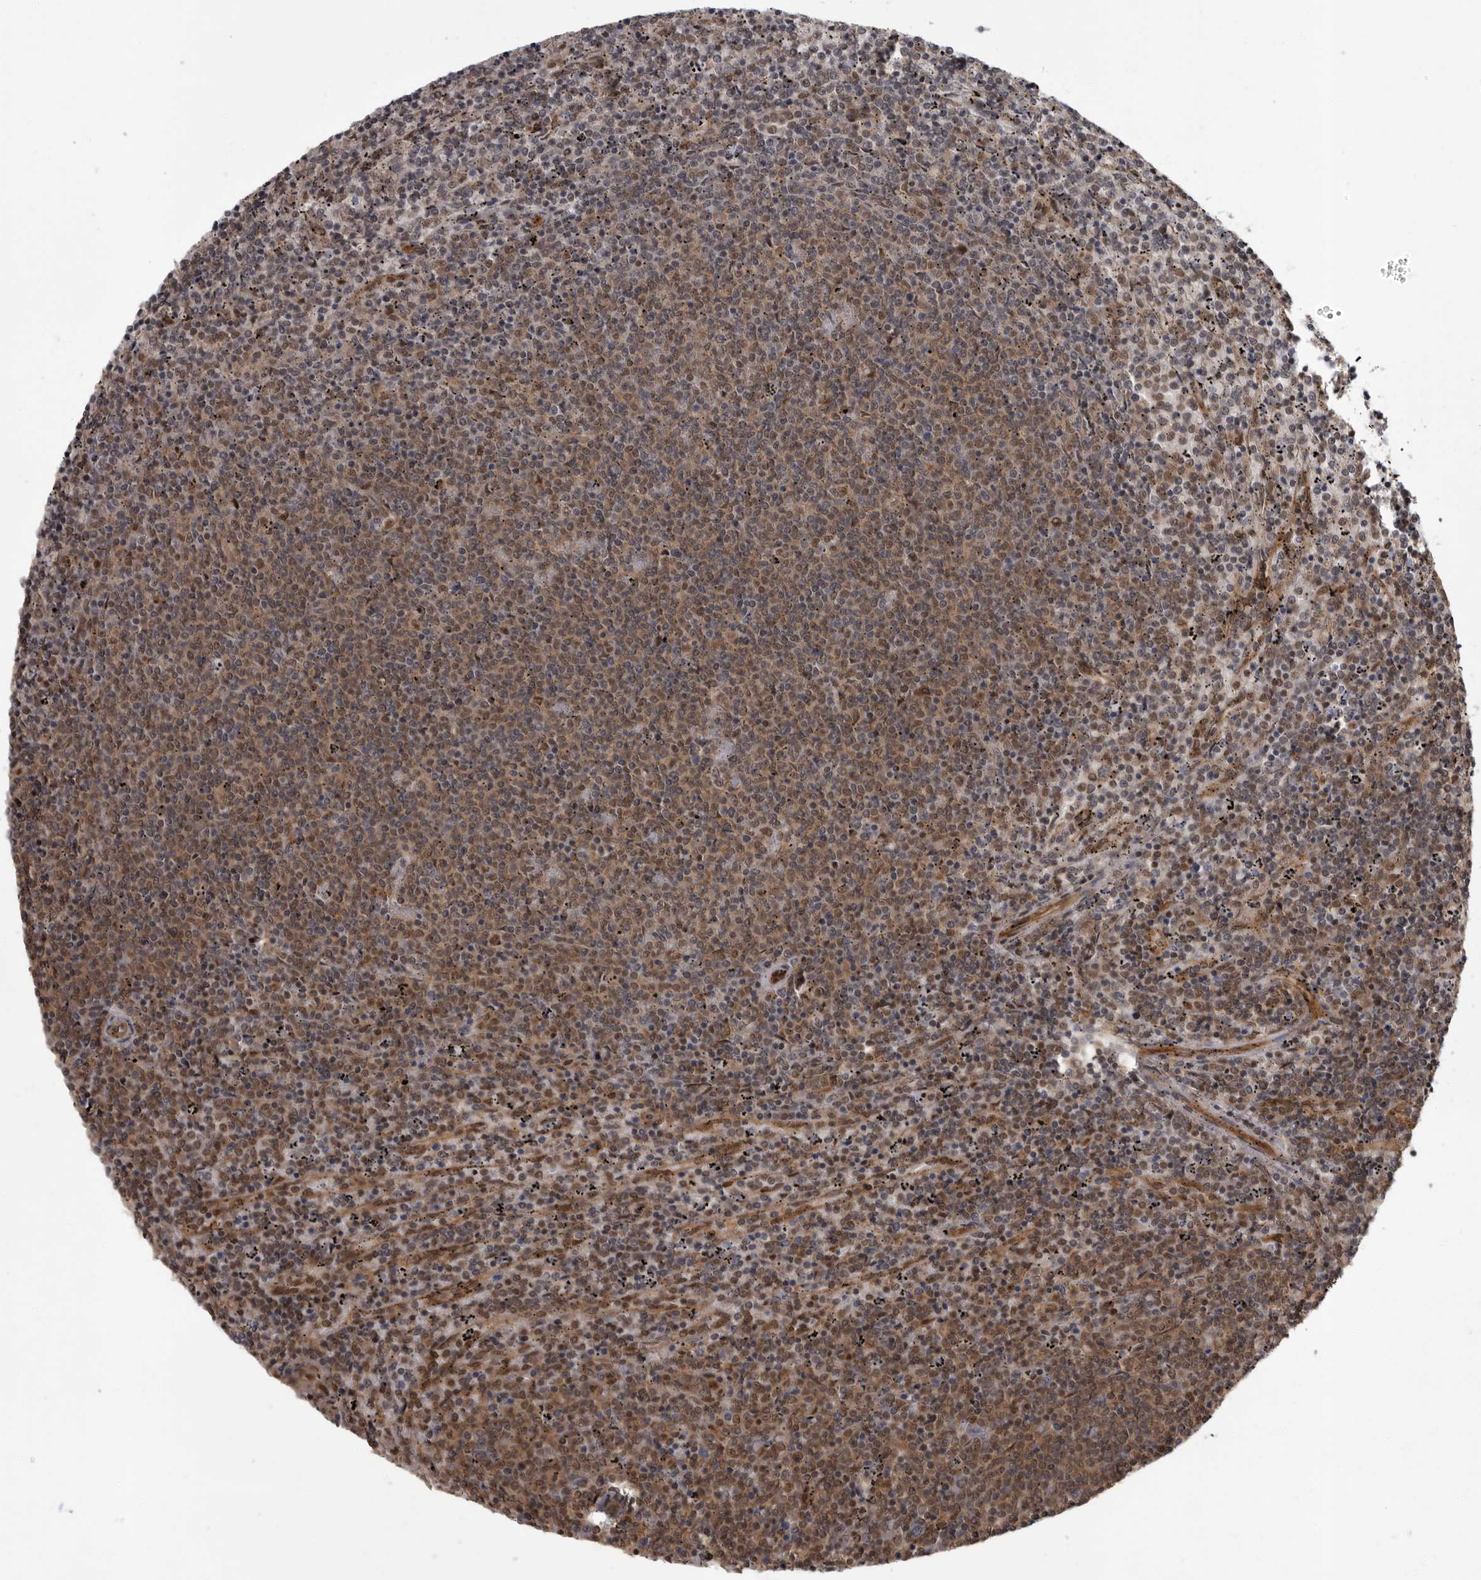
{"staining": {"intensity": "moderate", "quantity": "25%-75%", "location": "cytoplasmic/membranous,nuclear"}, "tissue": "lymphoma", "cell_type": "Tumor cells", "image_type": "cancer", "snomed": [{"axis": "morphology", "description": "Malignant lymphoma, non-Hodgkin's type, Low grade"}, {"axis": "topography", "description": "Spleen"}], "caption": "Brown immunohistochemical staining in malignant lymphoma, non-Hodgkin's type (low-grade) exhibits moderate cytoplasmic/membranous and nuclear positivity in about 25%-75% of tumor cells. (brown staining indicates protein expression, while blue staining denotes nuclei).", "gene": "VPS50", "patient": {"sex": "female", "age": 50}}